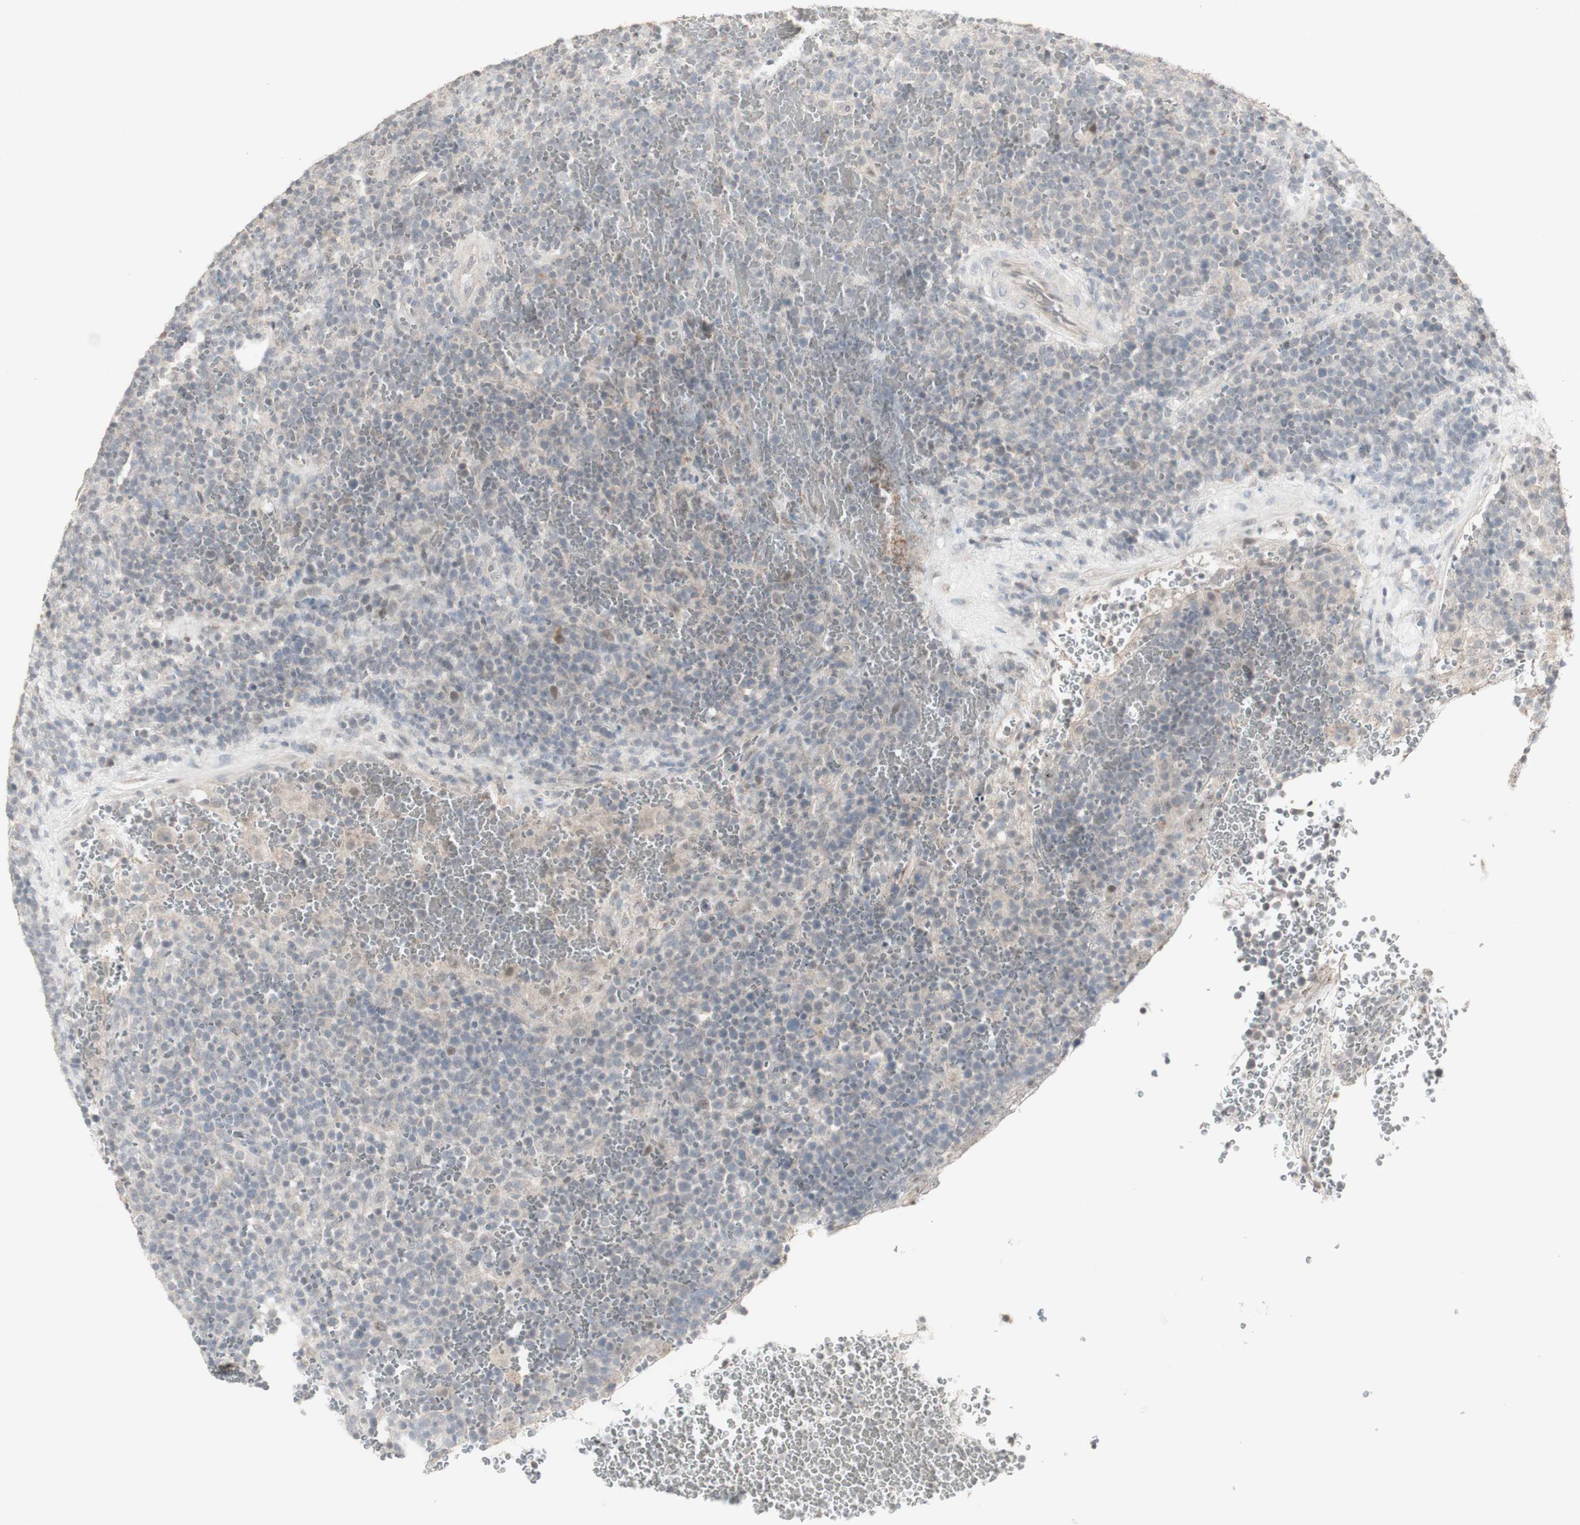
{"staining": {"intensity": "negative", "quantity": "none", "location": "none"}, "tissue": "lymphoma", "cell_type": "Tumor cells", "image_type": "cancer", "snomed": [{"axis": "morphology", "description": "Malignant lymphoma, non-Hodgkin's type, High grade"}, {"axis": "topography", "description": "Lymph node"}], "caption": "Photomicrograph shows no protein positivity in tumor cells of high-grade malignant lymphoma, non-Hodgkin's type tissue. (DAB (3,3'-diaminobenzidine) immunohistochemistry visualized using brightfield microscopy, high magnification).", "gene": "C1orf116", "patient": {"sex": "male", "age": 61}}